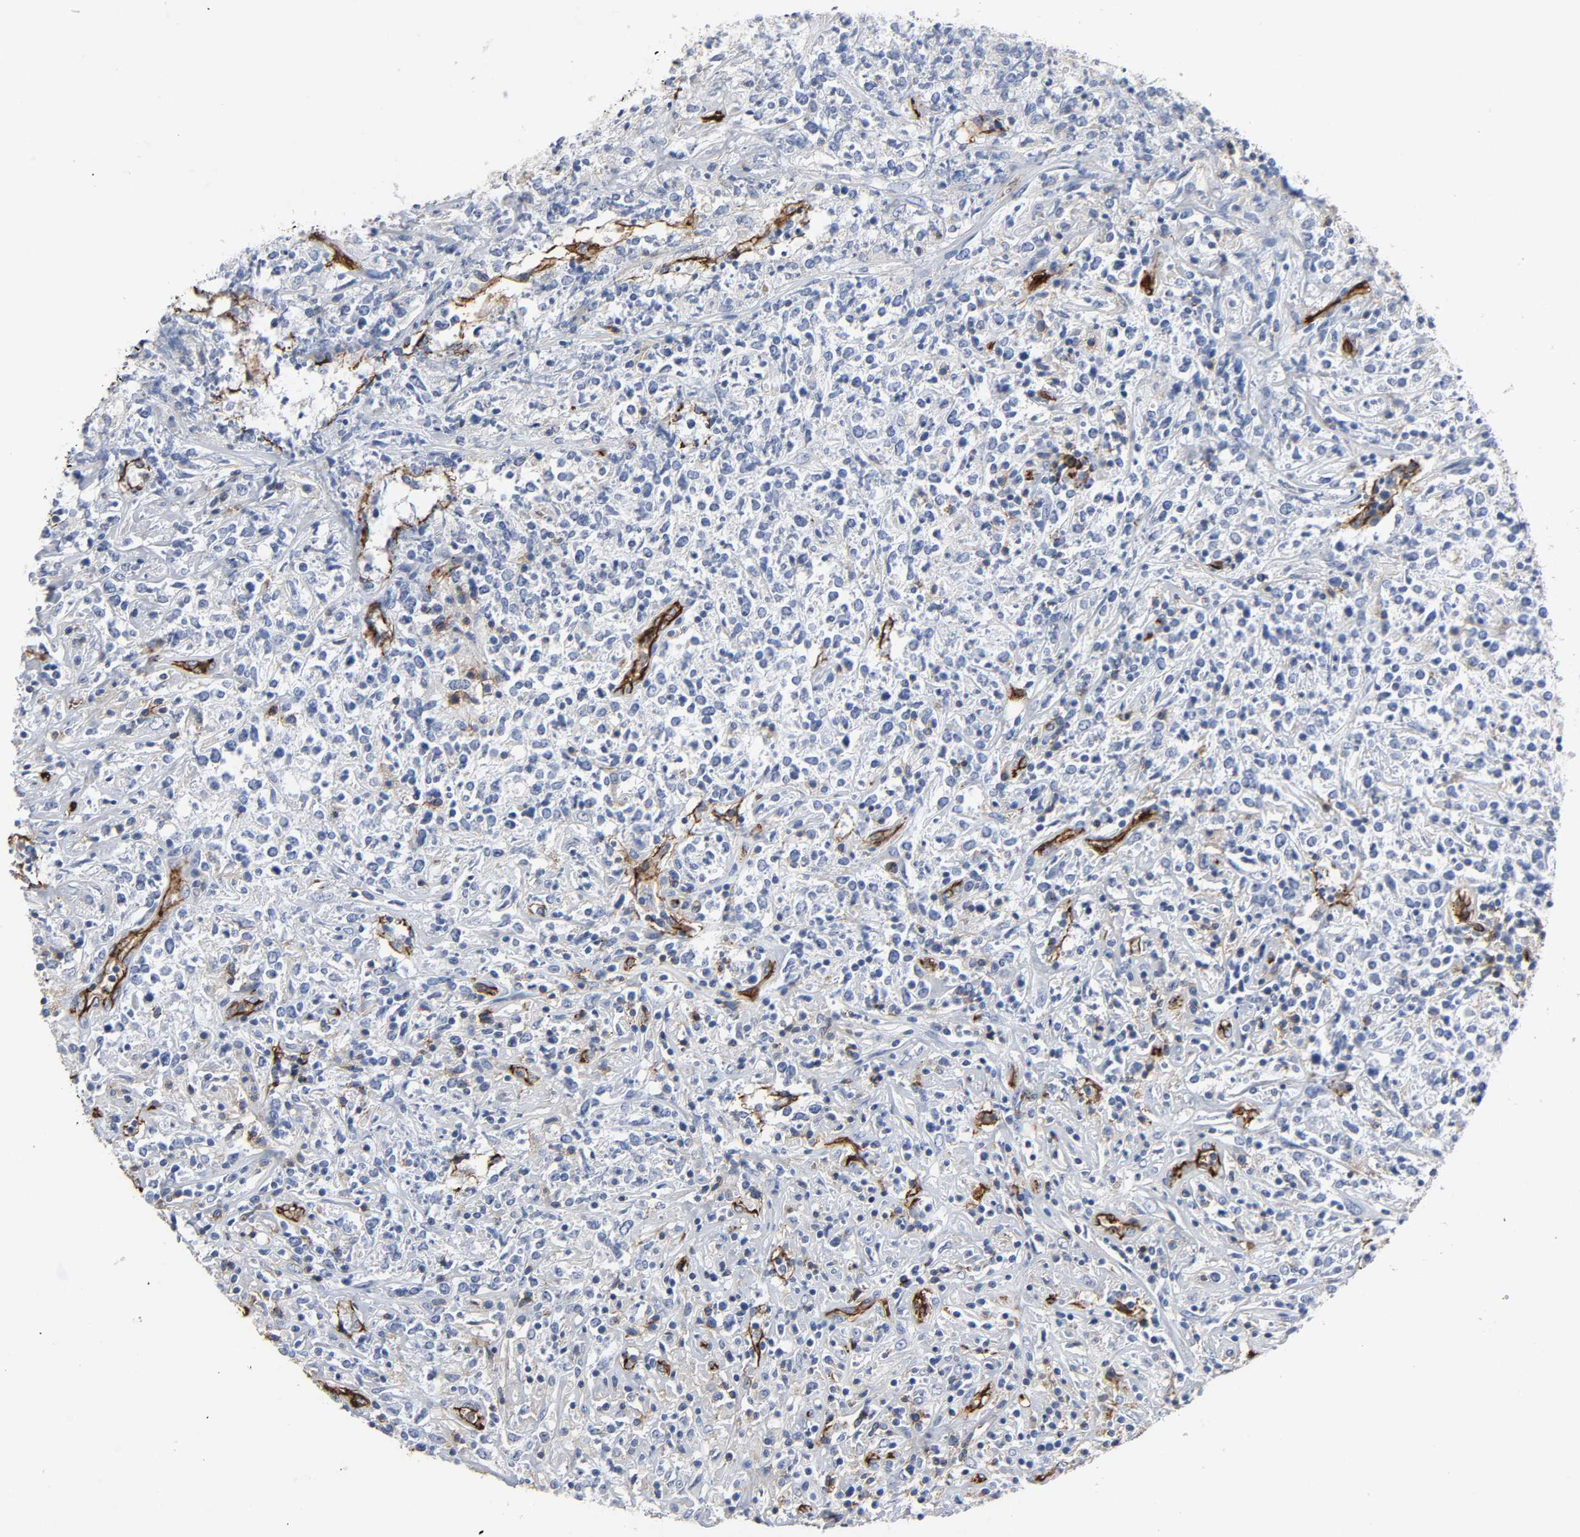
{"staining": {"intensity": "weak", "quantity": "<25%", "location": "cytoplasmic/membranous"}, "tissue": "lymphoma", "cell_type": "Tumor cells", "image_type": "cancer", "snomed": [{"axis": "morphology", "description": "Malignant lymphoma, non-Hodgkin's type, High grade"}, {"axis": "topography", "description": "Lymph node"}], "caption": "A high-resolution image shows IHC staining of malignant lymphoma, non-Hodgkin's type (high-grade), which demonstrates no significant staining in tumor cells.", "gene": "PECAM1", "patient": {"sex": "female", "age": 84}}